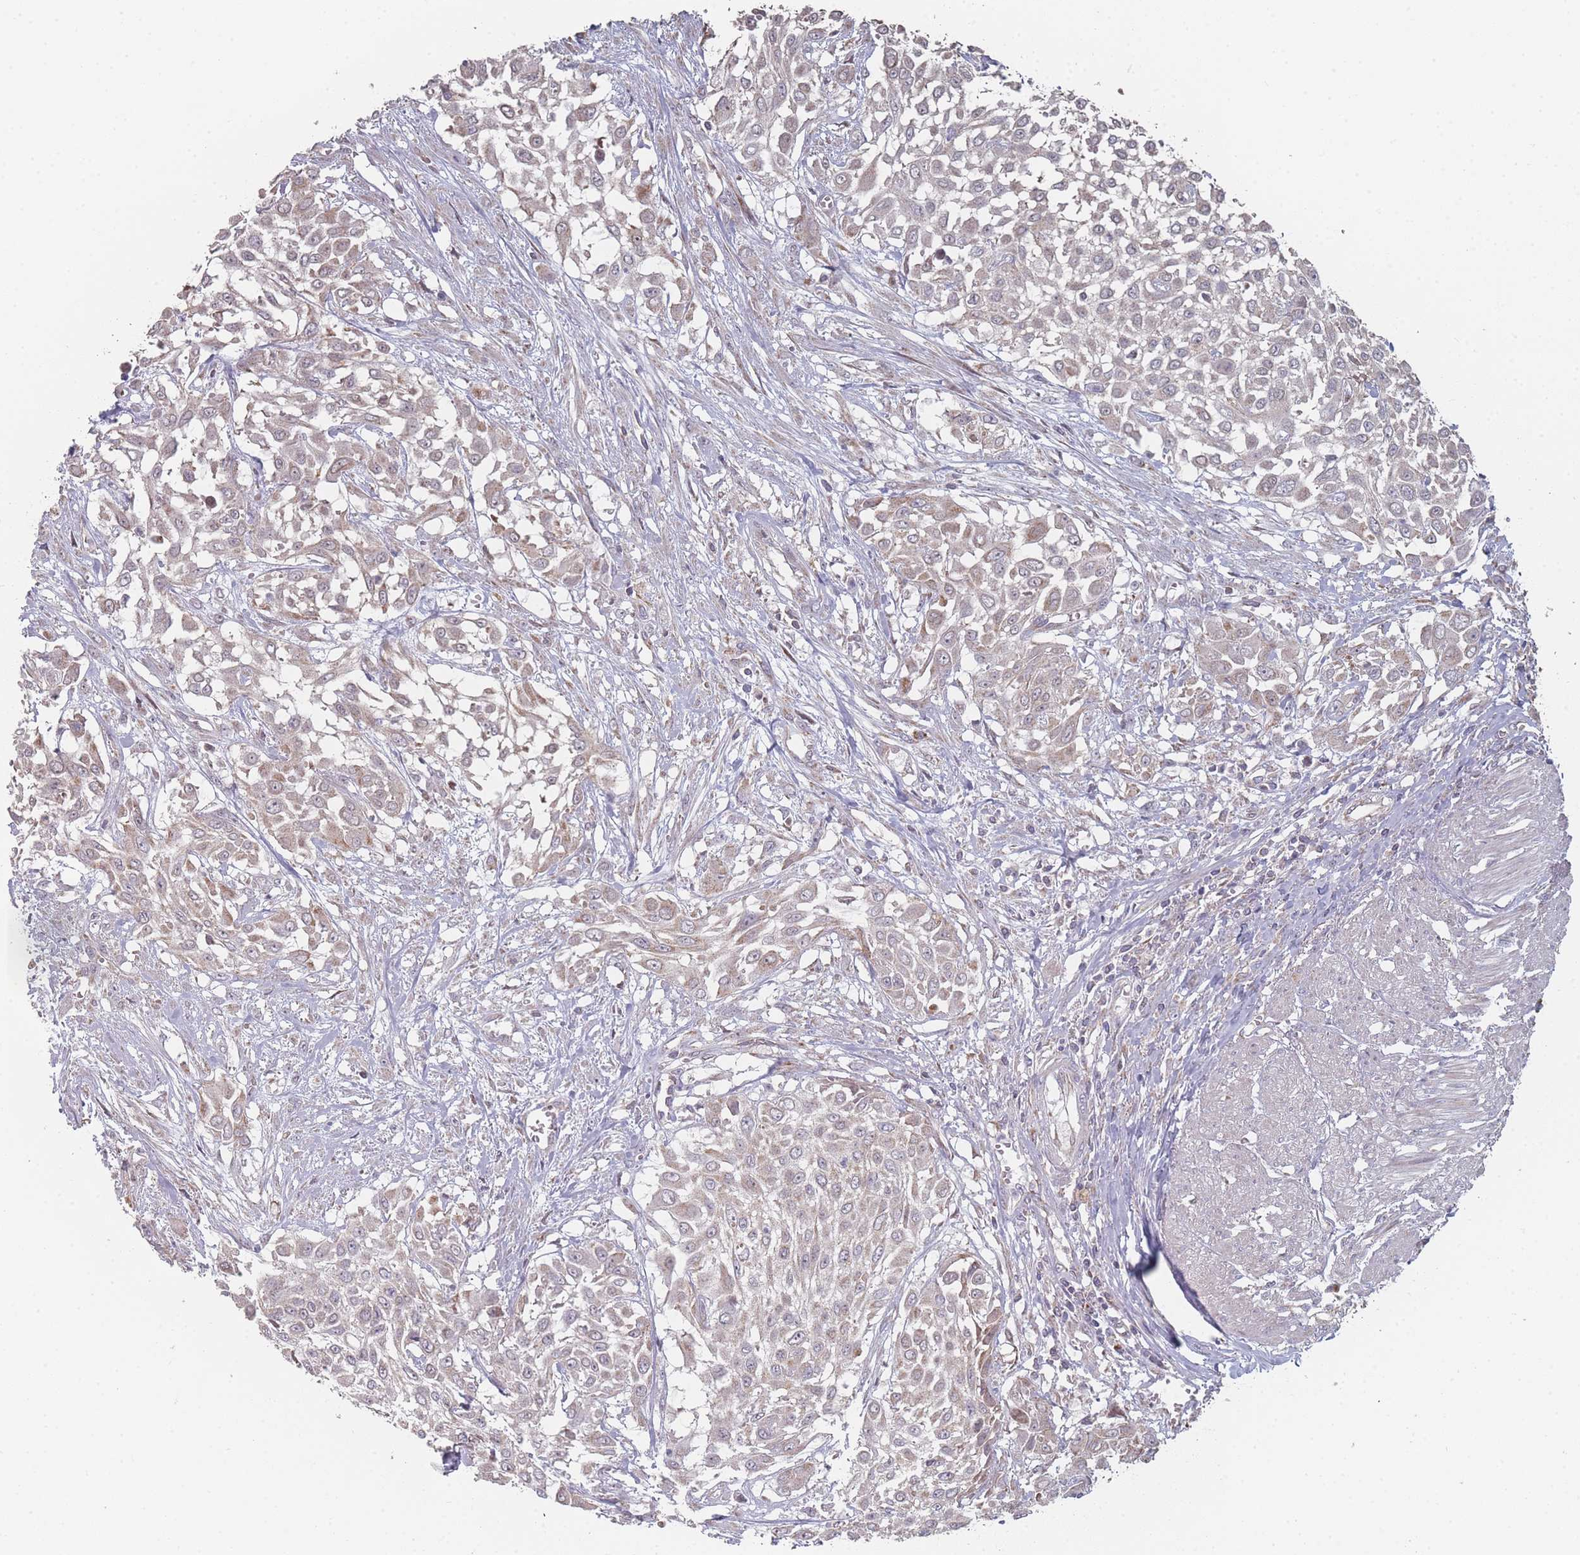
{"staining": {"intensity": "negative", "quantity": "none", "location": "none"}, "tissue": "urothelial cancer", "cell_type": "Tumor cells", "image_type": "cancer", "snomed": [{"axis": "morphology", "description": "Urothelial carcinoma, High grade"}, {"axis": "topography", "description": "Urinary bladder"}], "caption": "There is no significant staining in tumor cells of urothelial carcinoma (high-grade).", "gene": "PSMB3", "patient": {"sex": "male", "age": 57}}